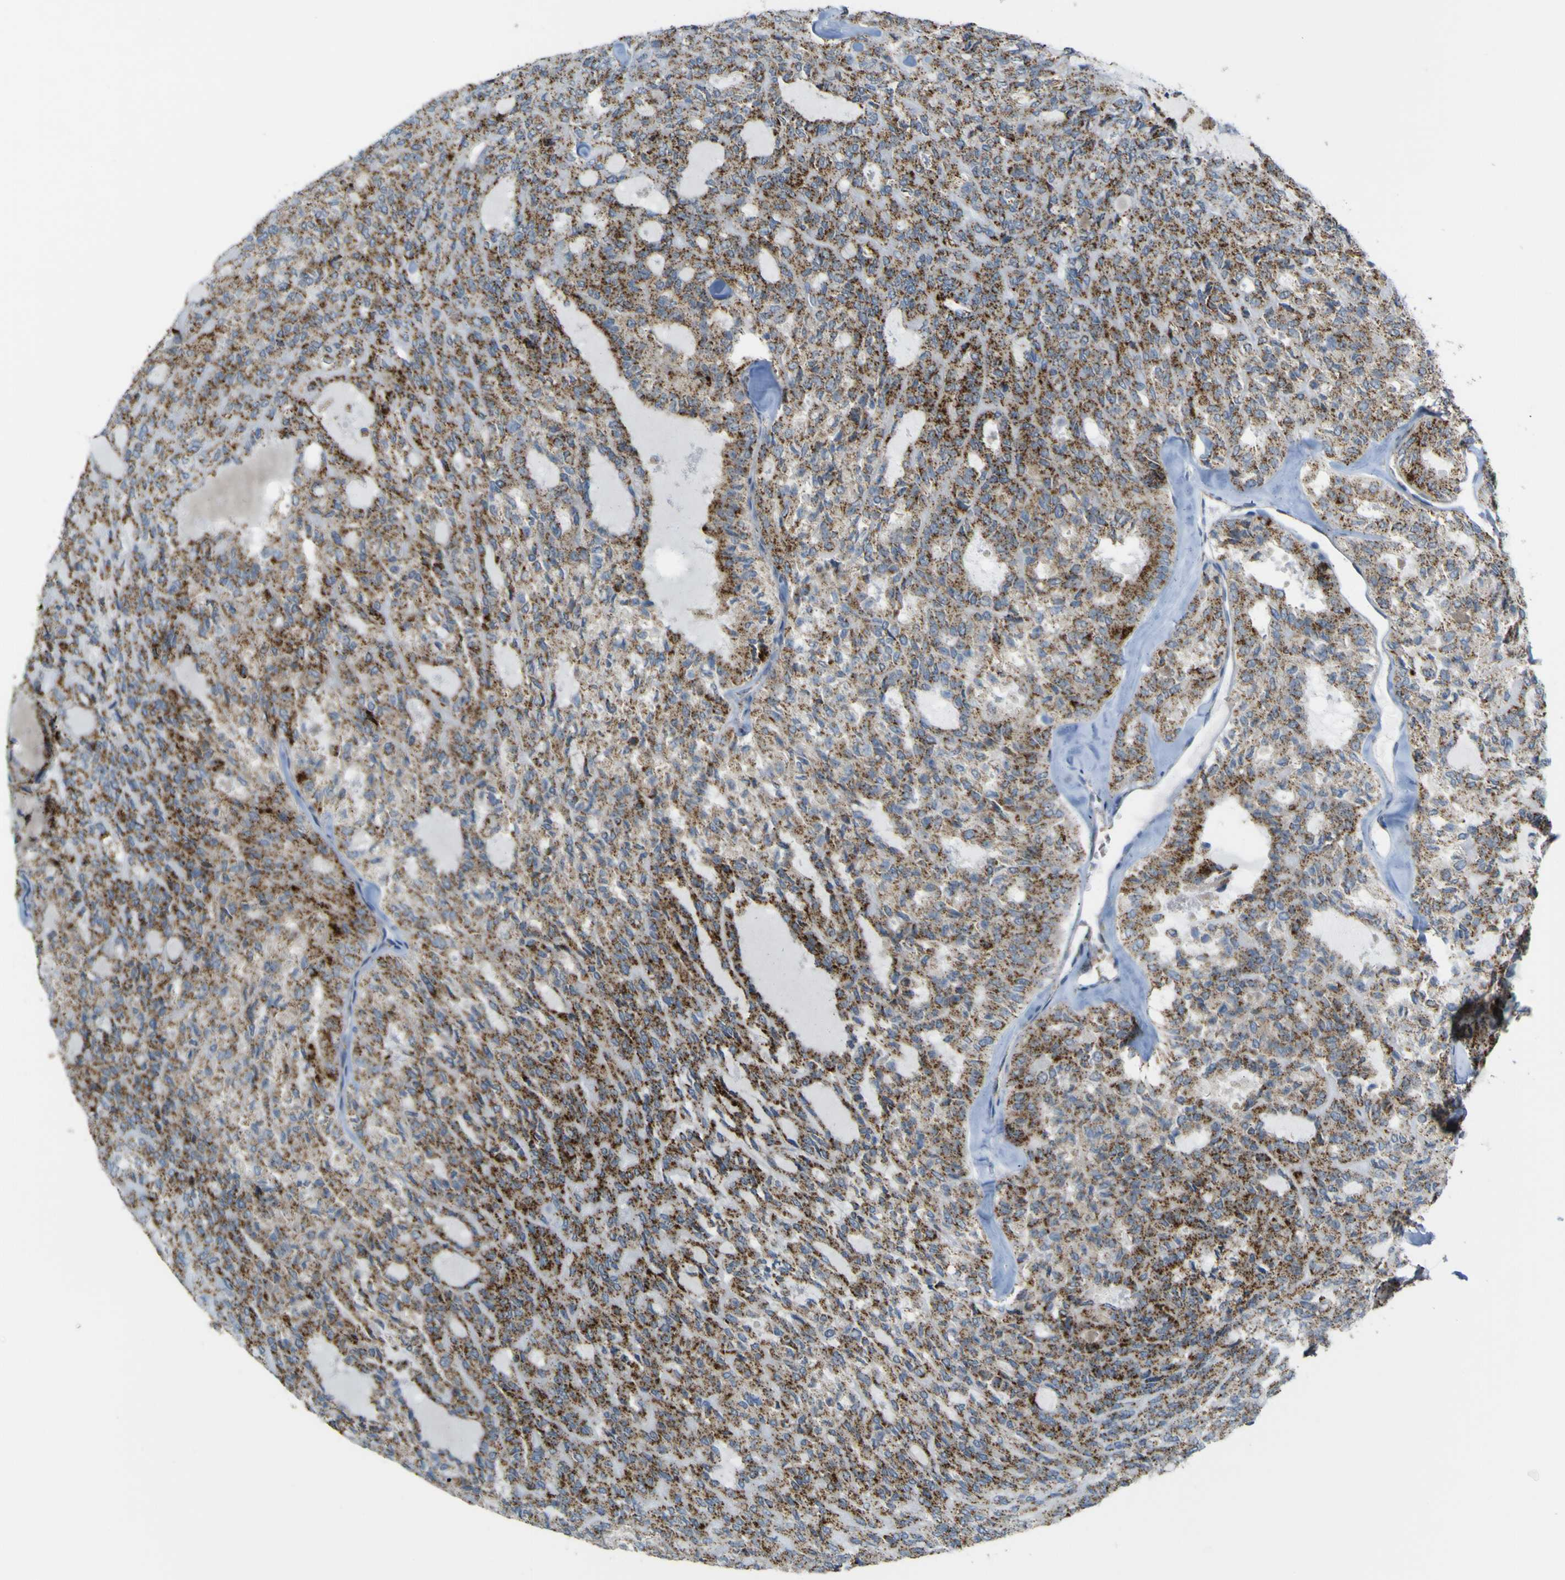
{"staining": {"intensity": "moderate", "quantity": ">75%", "location": "cytoplasmic/membranous"}, "tissue": "thyroid cancer", "cell_type": "Tumor cells", "image_type": "cancer", "snomed": [{"axis": "morphology", "description": "Follicular adenoma carcinoma, NOS"}, {"axis": "topography", "description": "Thyroid gland"}], "caption": "Thyroid cancer was stained to show a protein in brown. There is medium levels of moderate cytoplasmic/membranous staining in about >75% of tumor cells. (DAB IHC, brown staining for protein, blue staining for nuclei).", "gene": "ACBD5", "patient": {"sex": "male", "age": 75}}